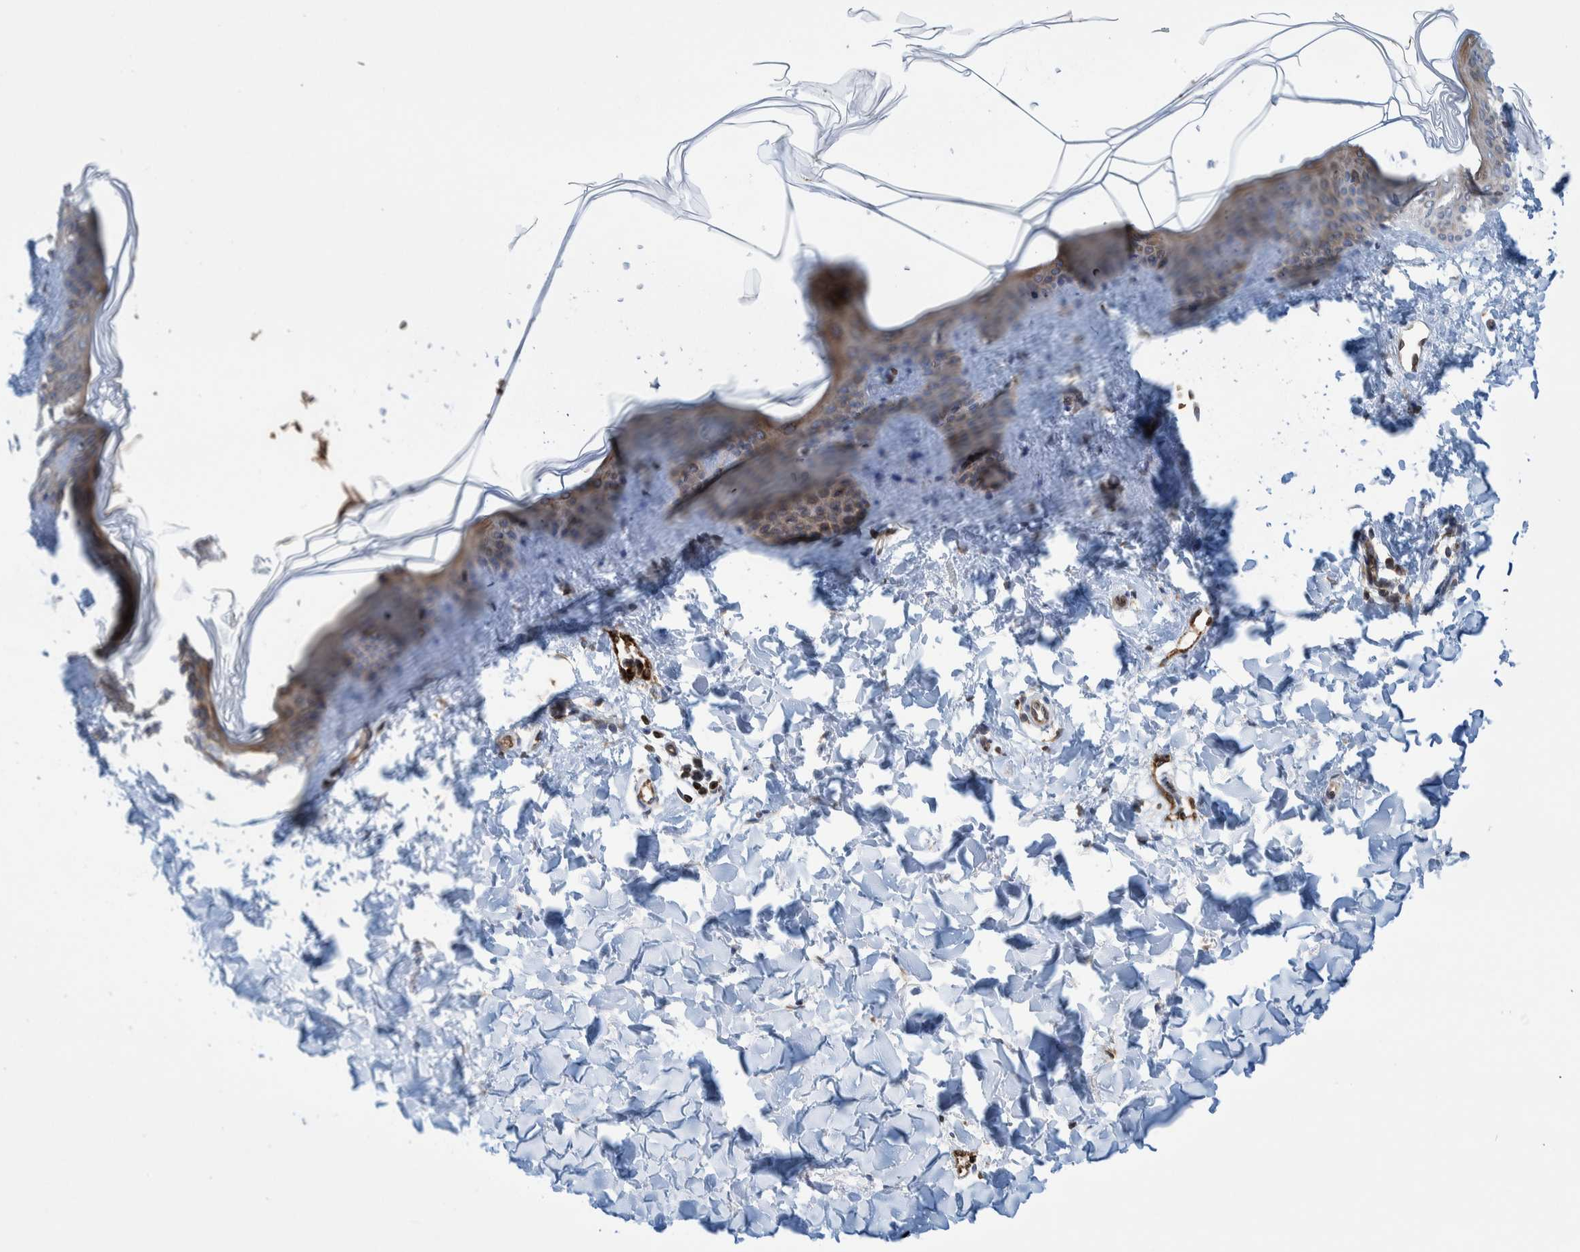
{"staining": {"intensity": "negative", "quantity": "none", "location": "none"}, "tissue": "skin", "cell_type": "Fibroblasts", "image_type": "normal", "snomed": [{"axis": "morphology", "description": "Normal tissue, NOS"}, {"axis": "topography", "description": "Skin"}], "caption": "Immunohistochemistry (IHC) micrograph of benign skin stained for a protein (brown), which reveals no expression in fibroblasts. The staining is performed using DAB brown chromogen with nuclei counter-stained in using hematoxylin.", "gene": "THEM6", "patient": {"sex": "female", "age": 17}}